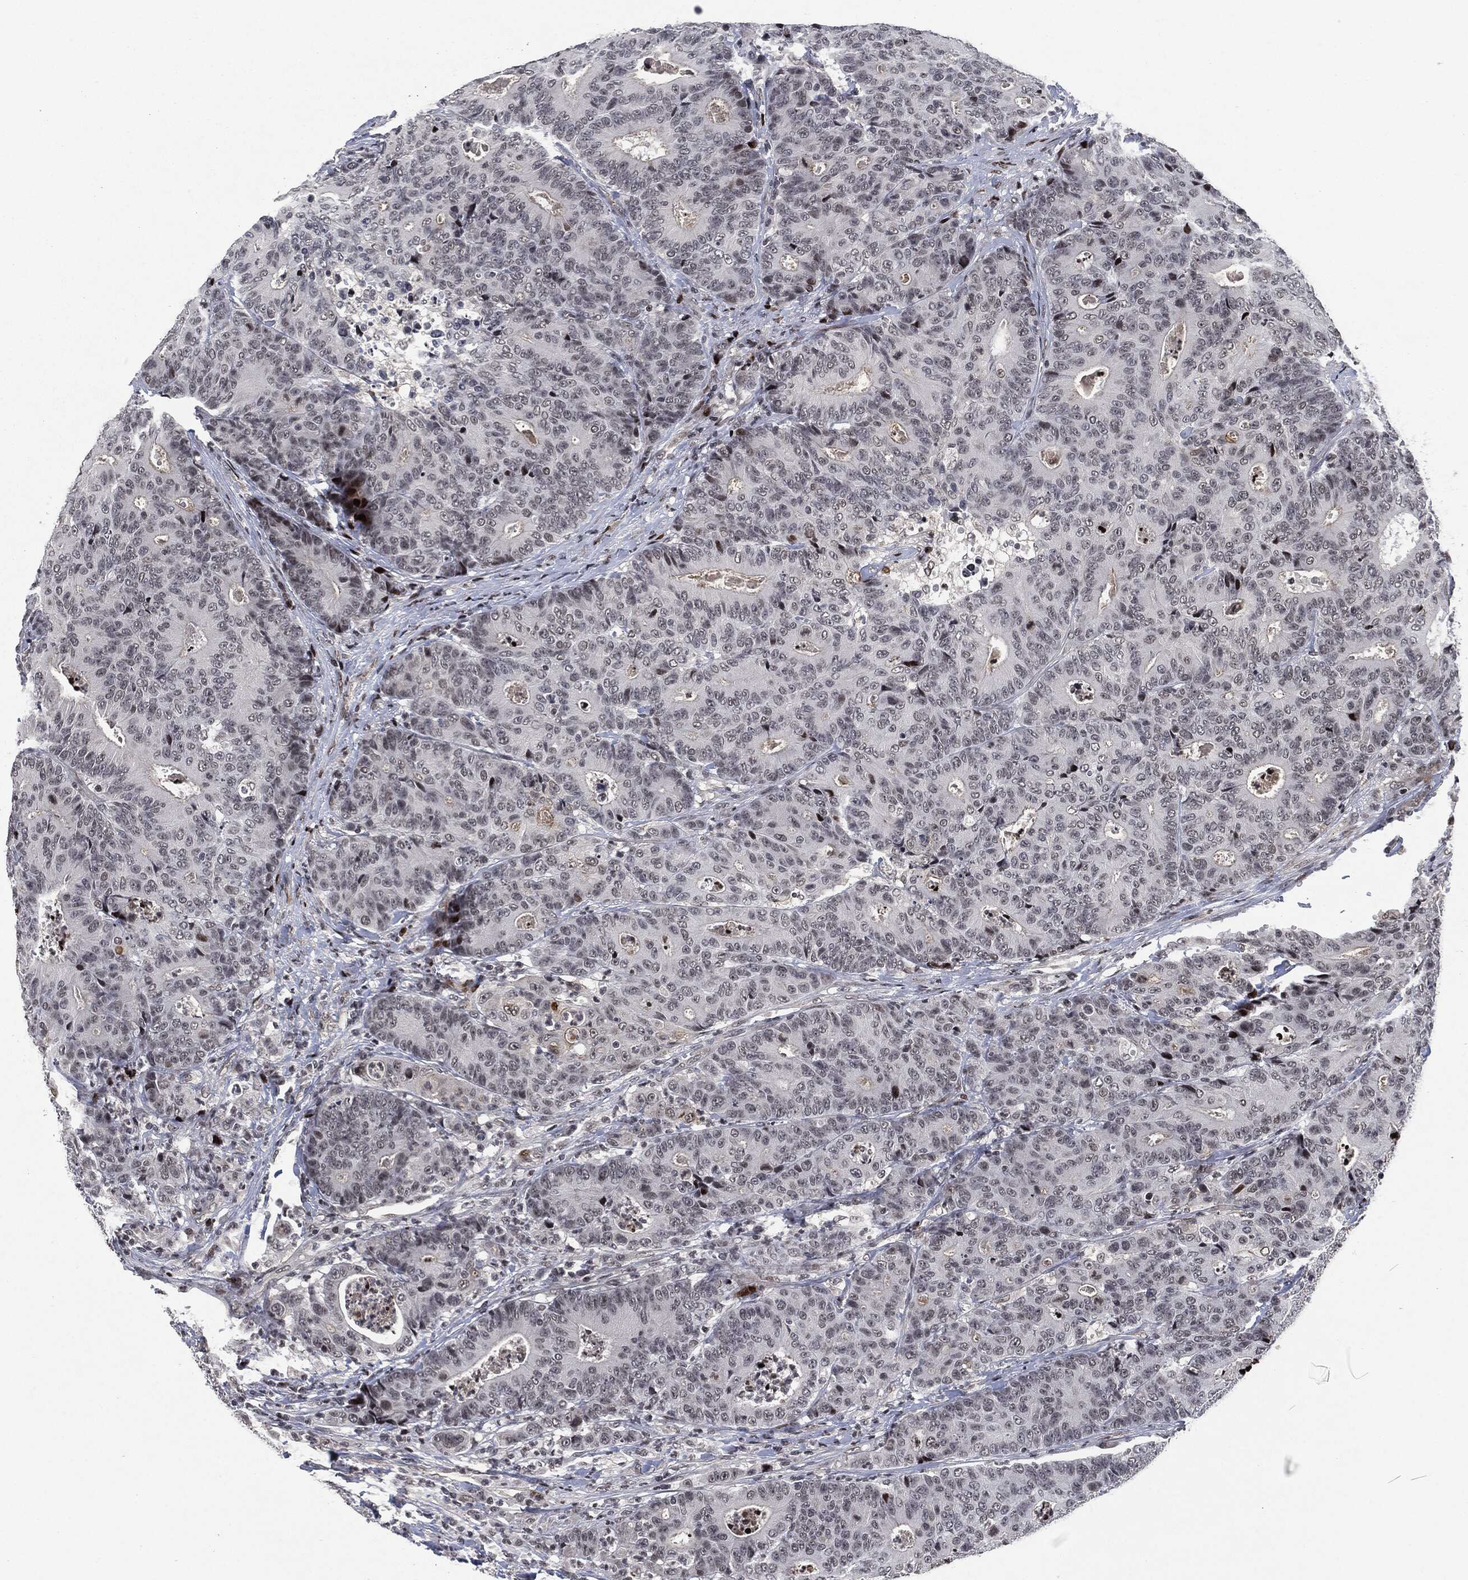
{"staining": {"intensity": "moderate", "quantity": "<25%", "location": "nuclear"}, "tissue": "colorectal cancer", "cell_type": "Tumor cells", "image_type": "cancer", "snomed": [{"axis": "morphology", "description": "Adenocarcinoma, NOS"}, {"axis": "topography", "description": "Colon"}], "caption": "Immunohistochemical staining of adenocarcinoma (colorectal) shows moderate nuclear protein staining in approximately <25% of tumor cells.", "gene": "EGFR", "patient": {"sex": "male", "age": 70}}